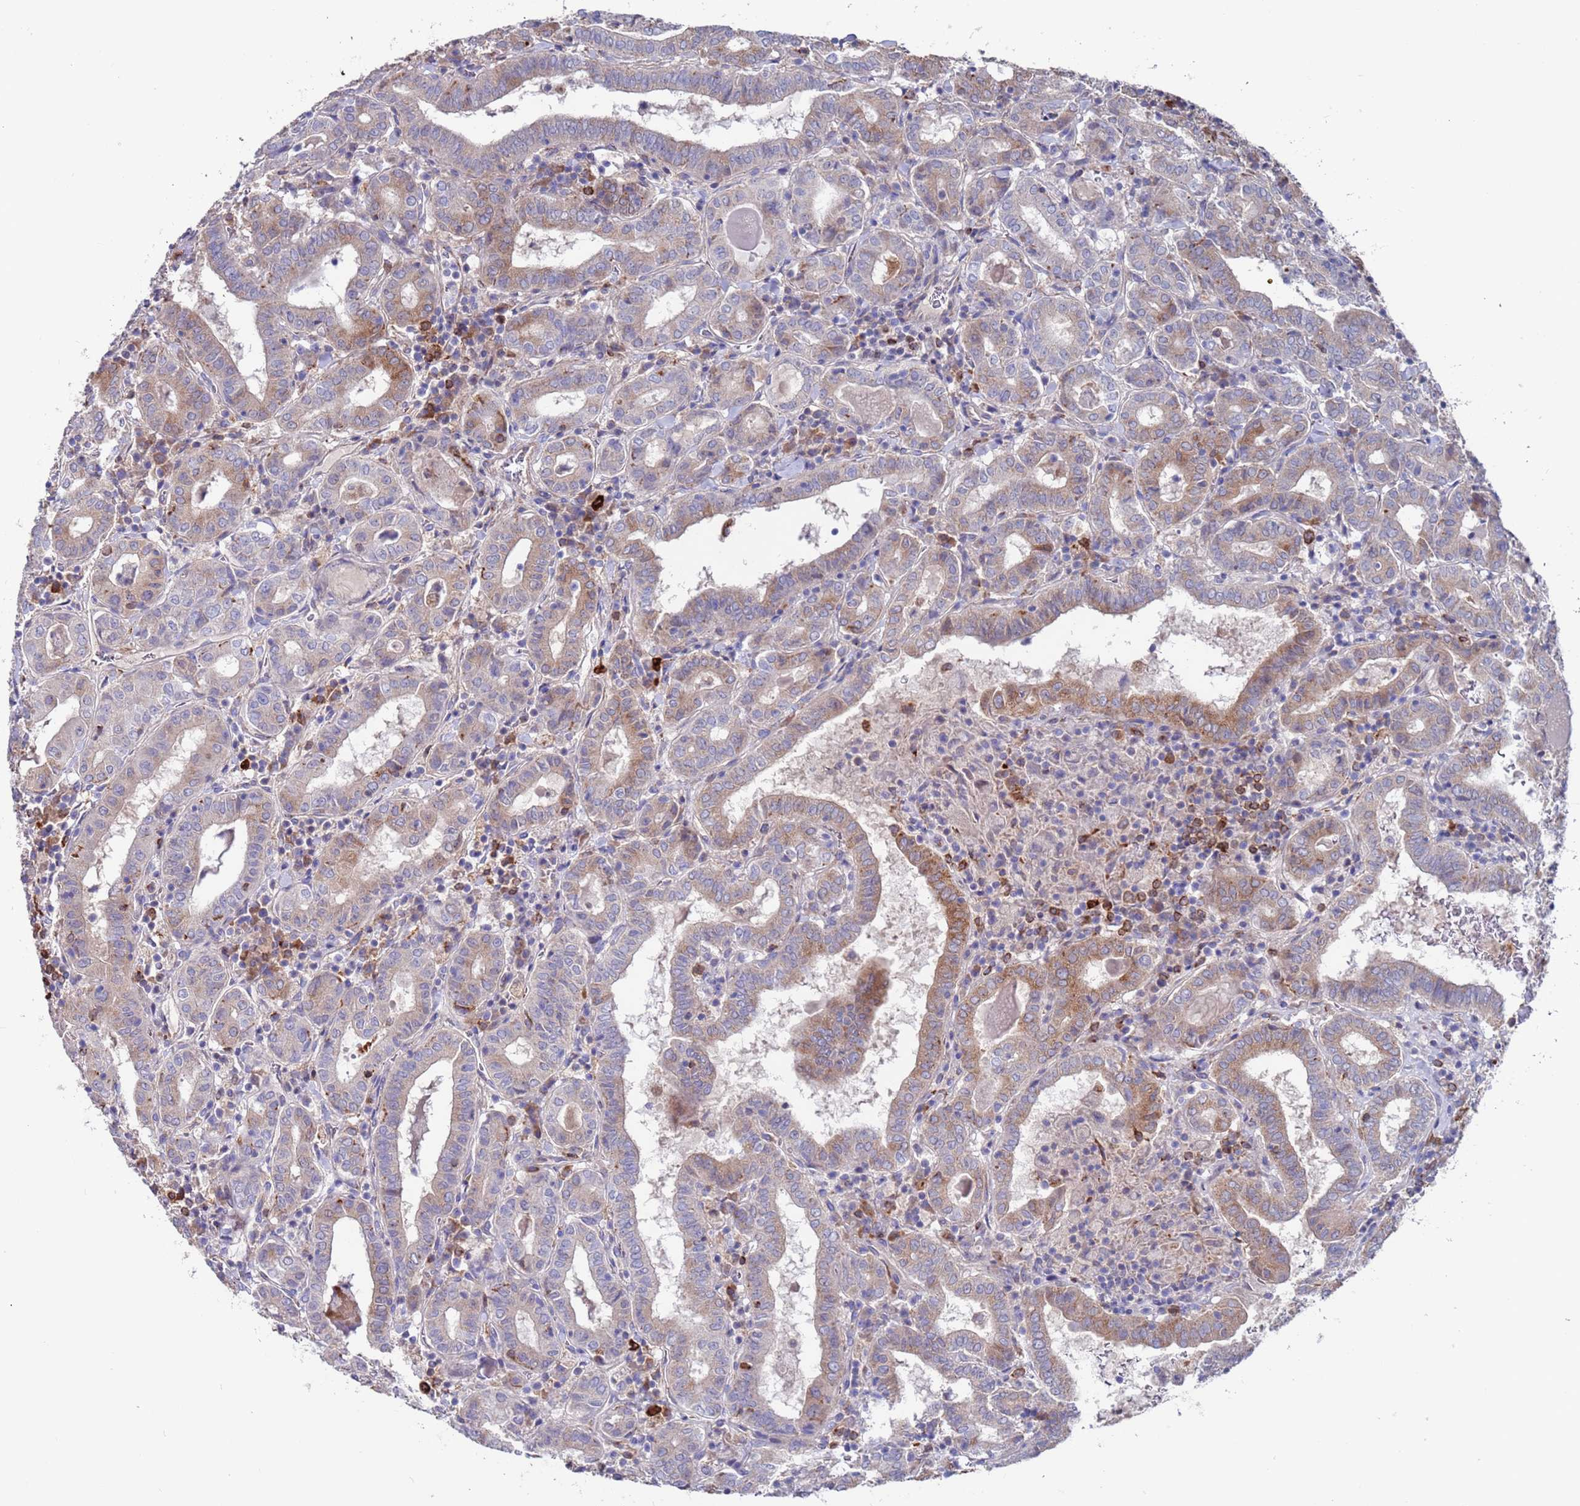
{"staining": {"intensity": "moderate", "quantity": "<25%", "location": "cytoplasmic/membranous"}, "tissue": "thyroid cancer", "cell_type": "Tumor cells", "image_type": "cancer", "snomed": [{"axis": "morphology", "description": "Papillary adenocarcinoma, NOS"}, {"axis": "topography", "description": "Thyroid gland"}], "caption": "IHC staining of papillary adenocarcinoma (thyroid), which displays low levels of moderate cytoplasmic/membranous expression in approximately <25% of tumor cells indicating moderate cytoplasmic/membranous protein staining. The staining was performed using DAB (3,3'-diaminobenzidine) (brown) for protein detection and nuclei were counterstained in hematoxylin (blue).", "gene": "GREB1L", "patient": {"sex": "female", "age": 72}}